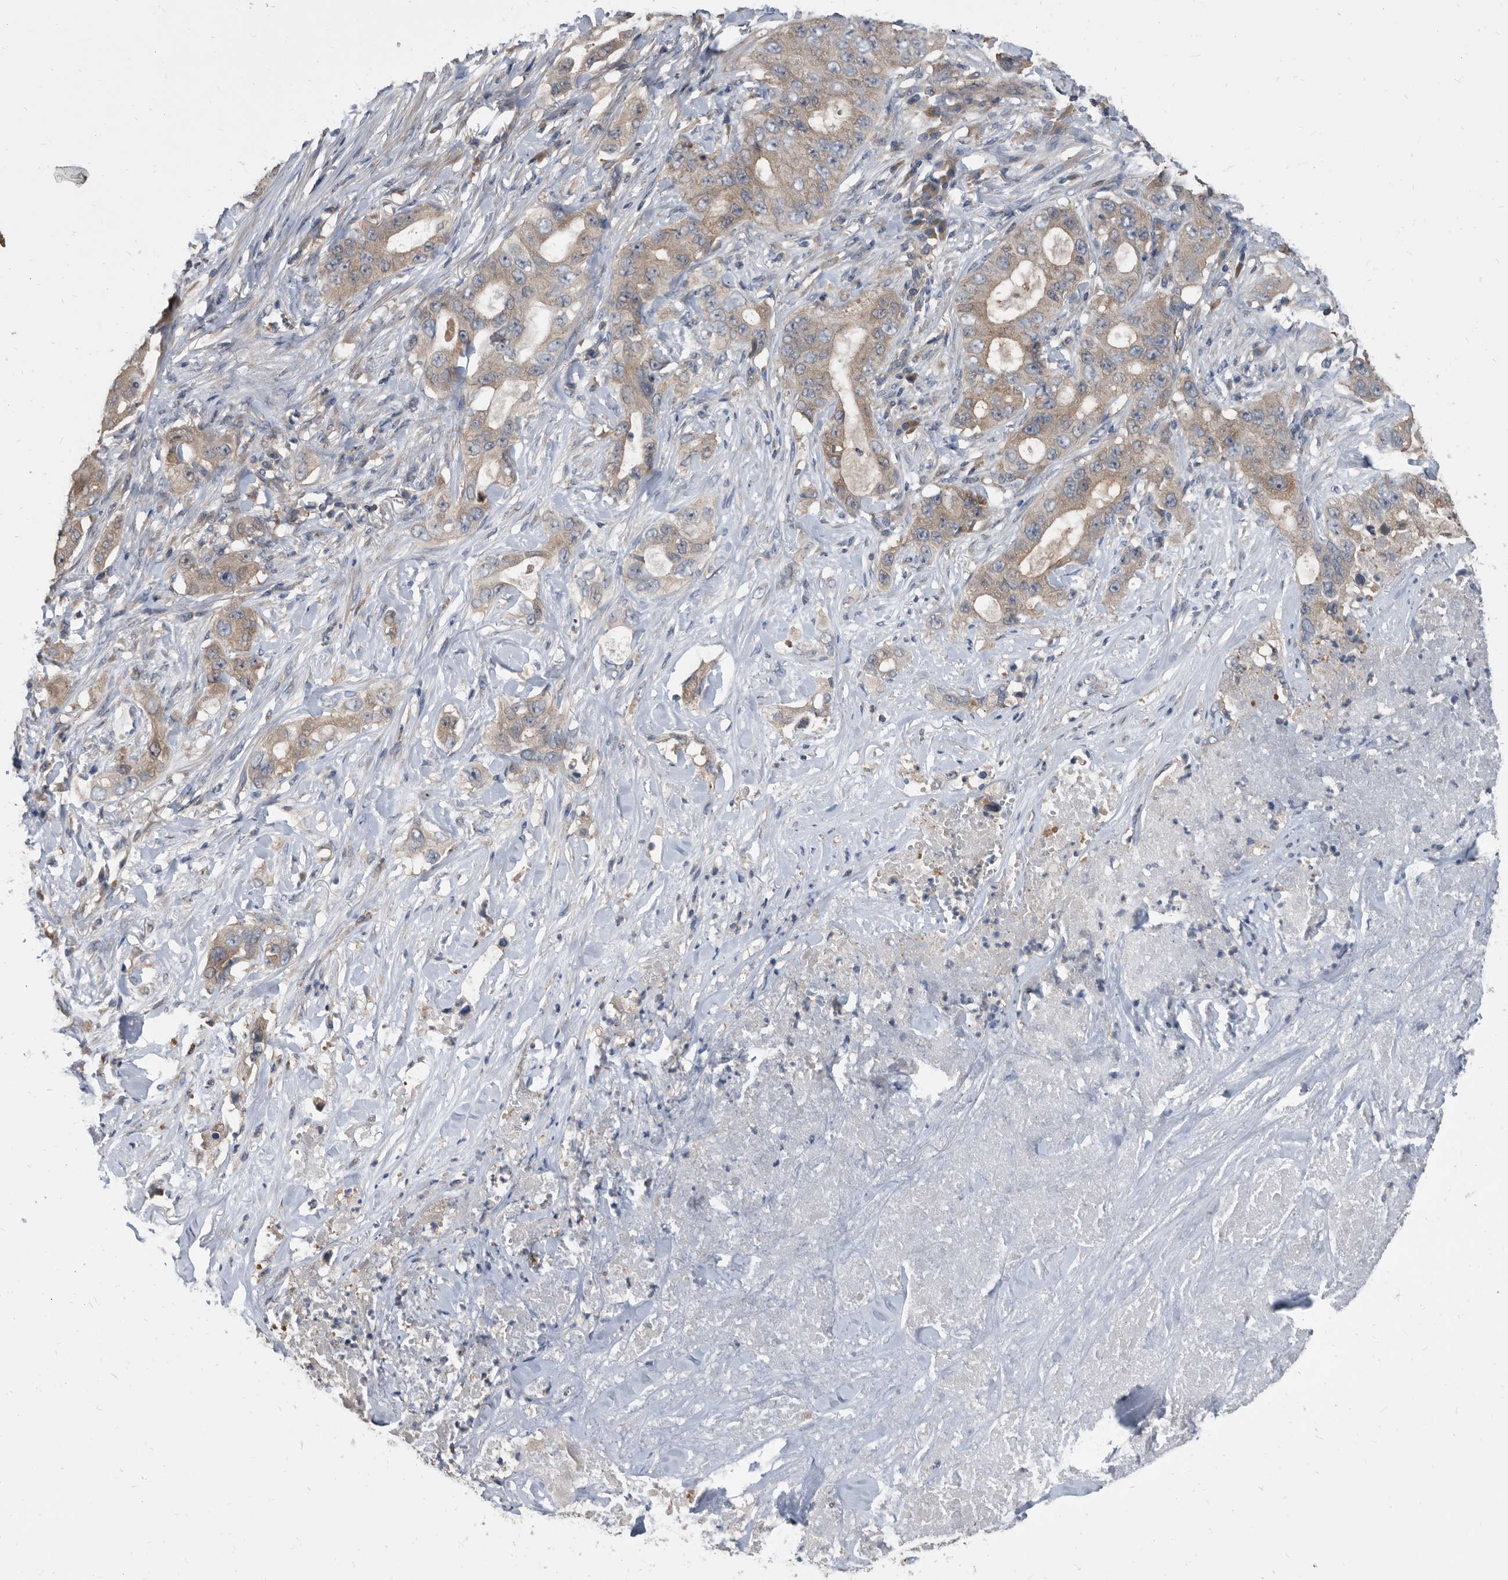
{"staining": {"intensity": "weak", "quantity": "25%-75%", "location": "cytoplasmic/membranous"}, "tissue": "lung cancer", "cell_type": "Tumor cells", "image_type": "cancer", "snomed": [{"axis": "morphology", "description": "Adenocarcinoma, NOS"}, {"axis": "topography", "description": "Lung"}], "caption": "IHC (DAB (3,3'-diaminobenzidine)) staining of adenocarcinoma (lung) displays weak cytoplasmic/membranous protein expression in about 25%-75% of tumor cells.", "gene": "APEH", "patient": {"sex": "female", "age": 51}}